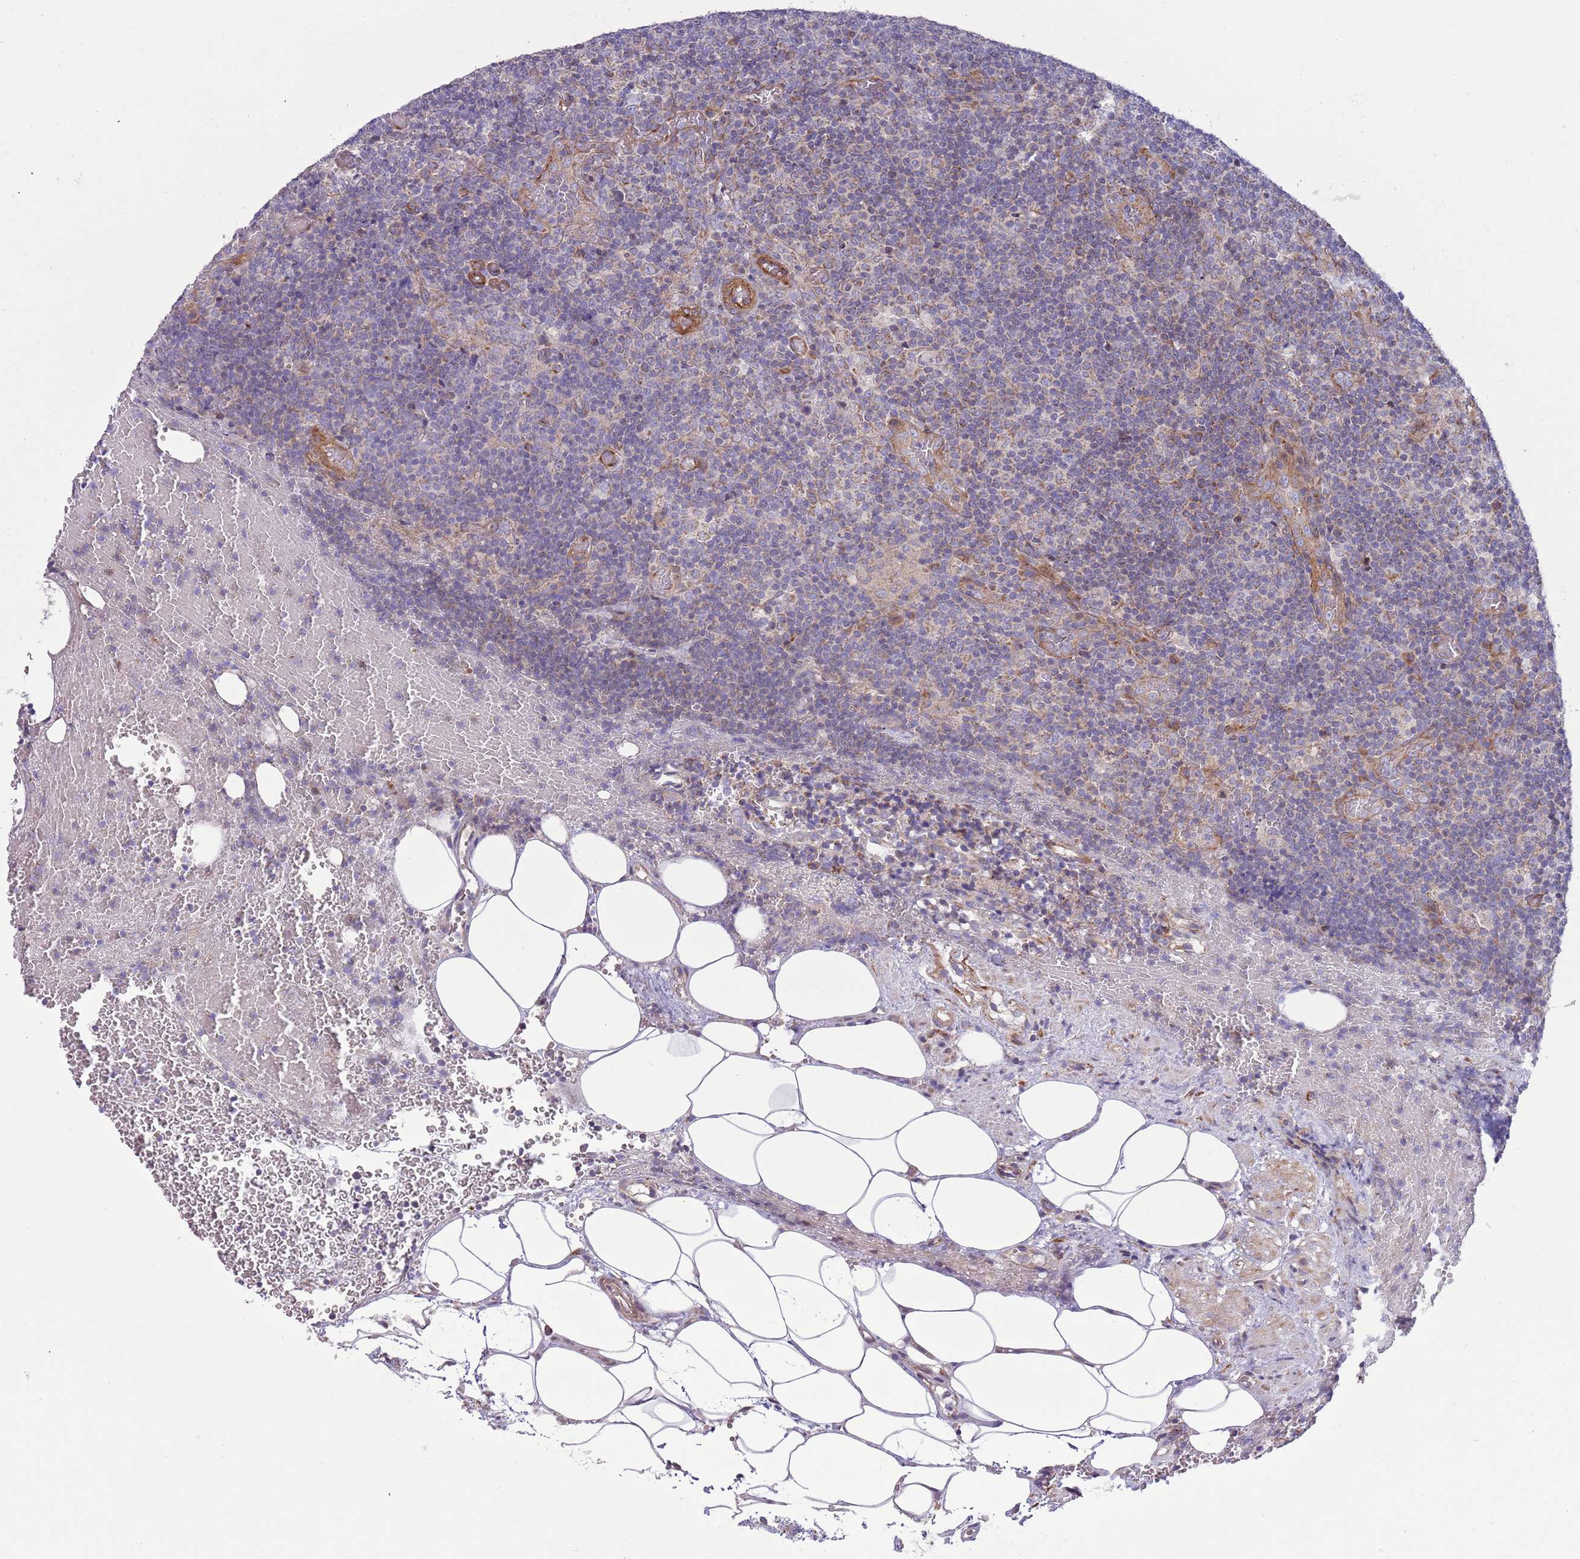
{"staining": {"intensity": "negative", "quantity": "none", "location": "none"}, "tissue": "lymph node", "cell_type": "Germinal center cells", "image_type": "normal", "snomed": [{"axis": "morphology", "description": "Normal tissue, NOS"}, {"axis": "topography", "description": "Lymph node"}], "caption": "Photomicrograph shows no protein expression in germinal center cells of benign lymph node.", "gene": "TOMM5", "patient": {"sex": "male", "age": 58}}